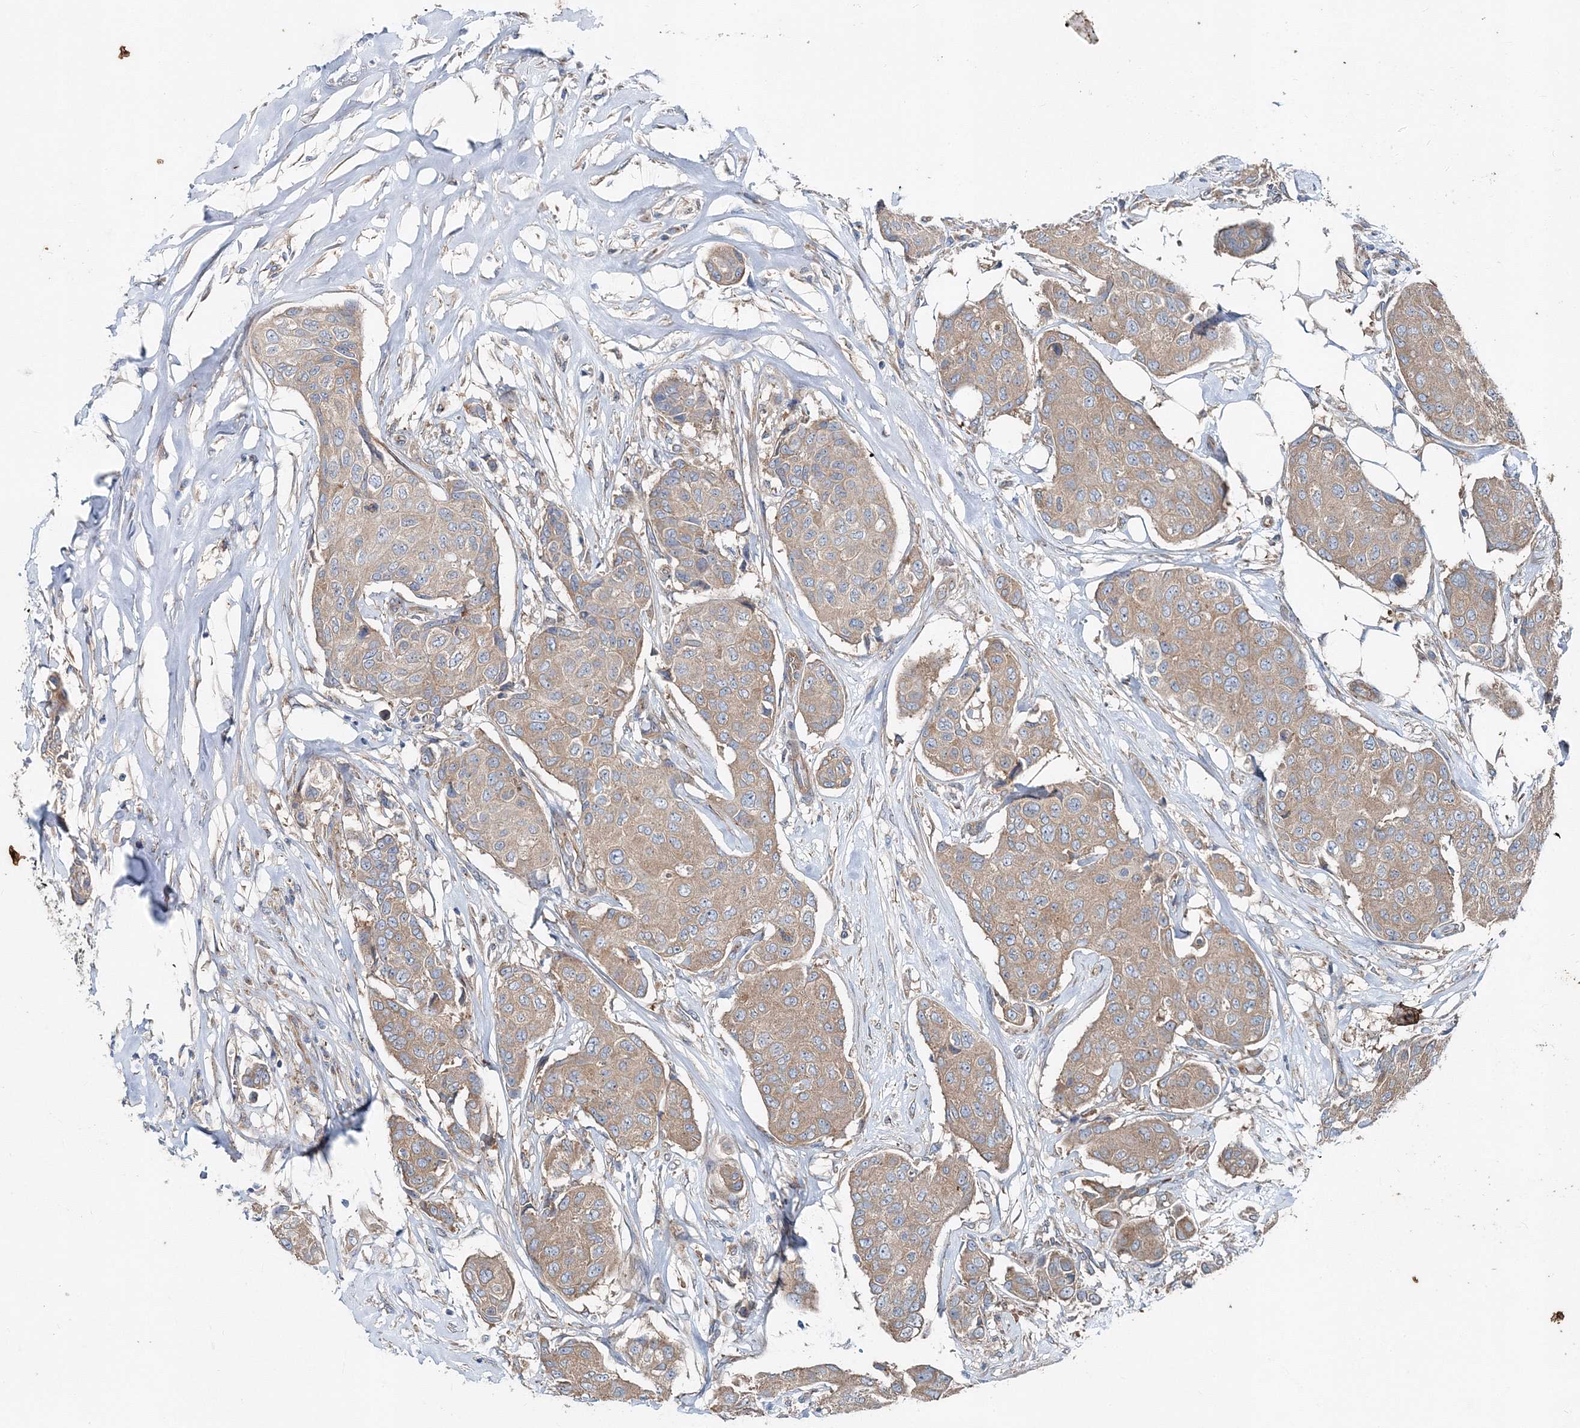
{"staining": {"intensity": "weak", "quantity": ">75%", "location": "cytoplasmic/membranous"}, "tissue": "breast cancer", "cell_type": "Tumor cells", "image_type": "cancer", "snomed": [{"axis": "morphology", "description": "Duct carcinoma"}, {"axis": "topography", "description": "Breast"}], "caption": "Immunohistochemistry (DAB) staining of breast cancer reveals weak cytoplasmic/membranous protein positivity in about >75% of tumor cells.", "gene": "MPHOSPH9", "patient": {"sex": "female", "age": 80}}